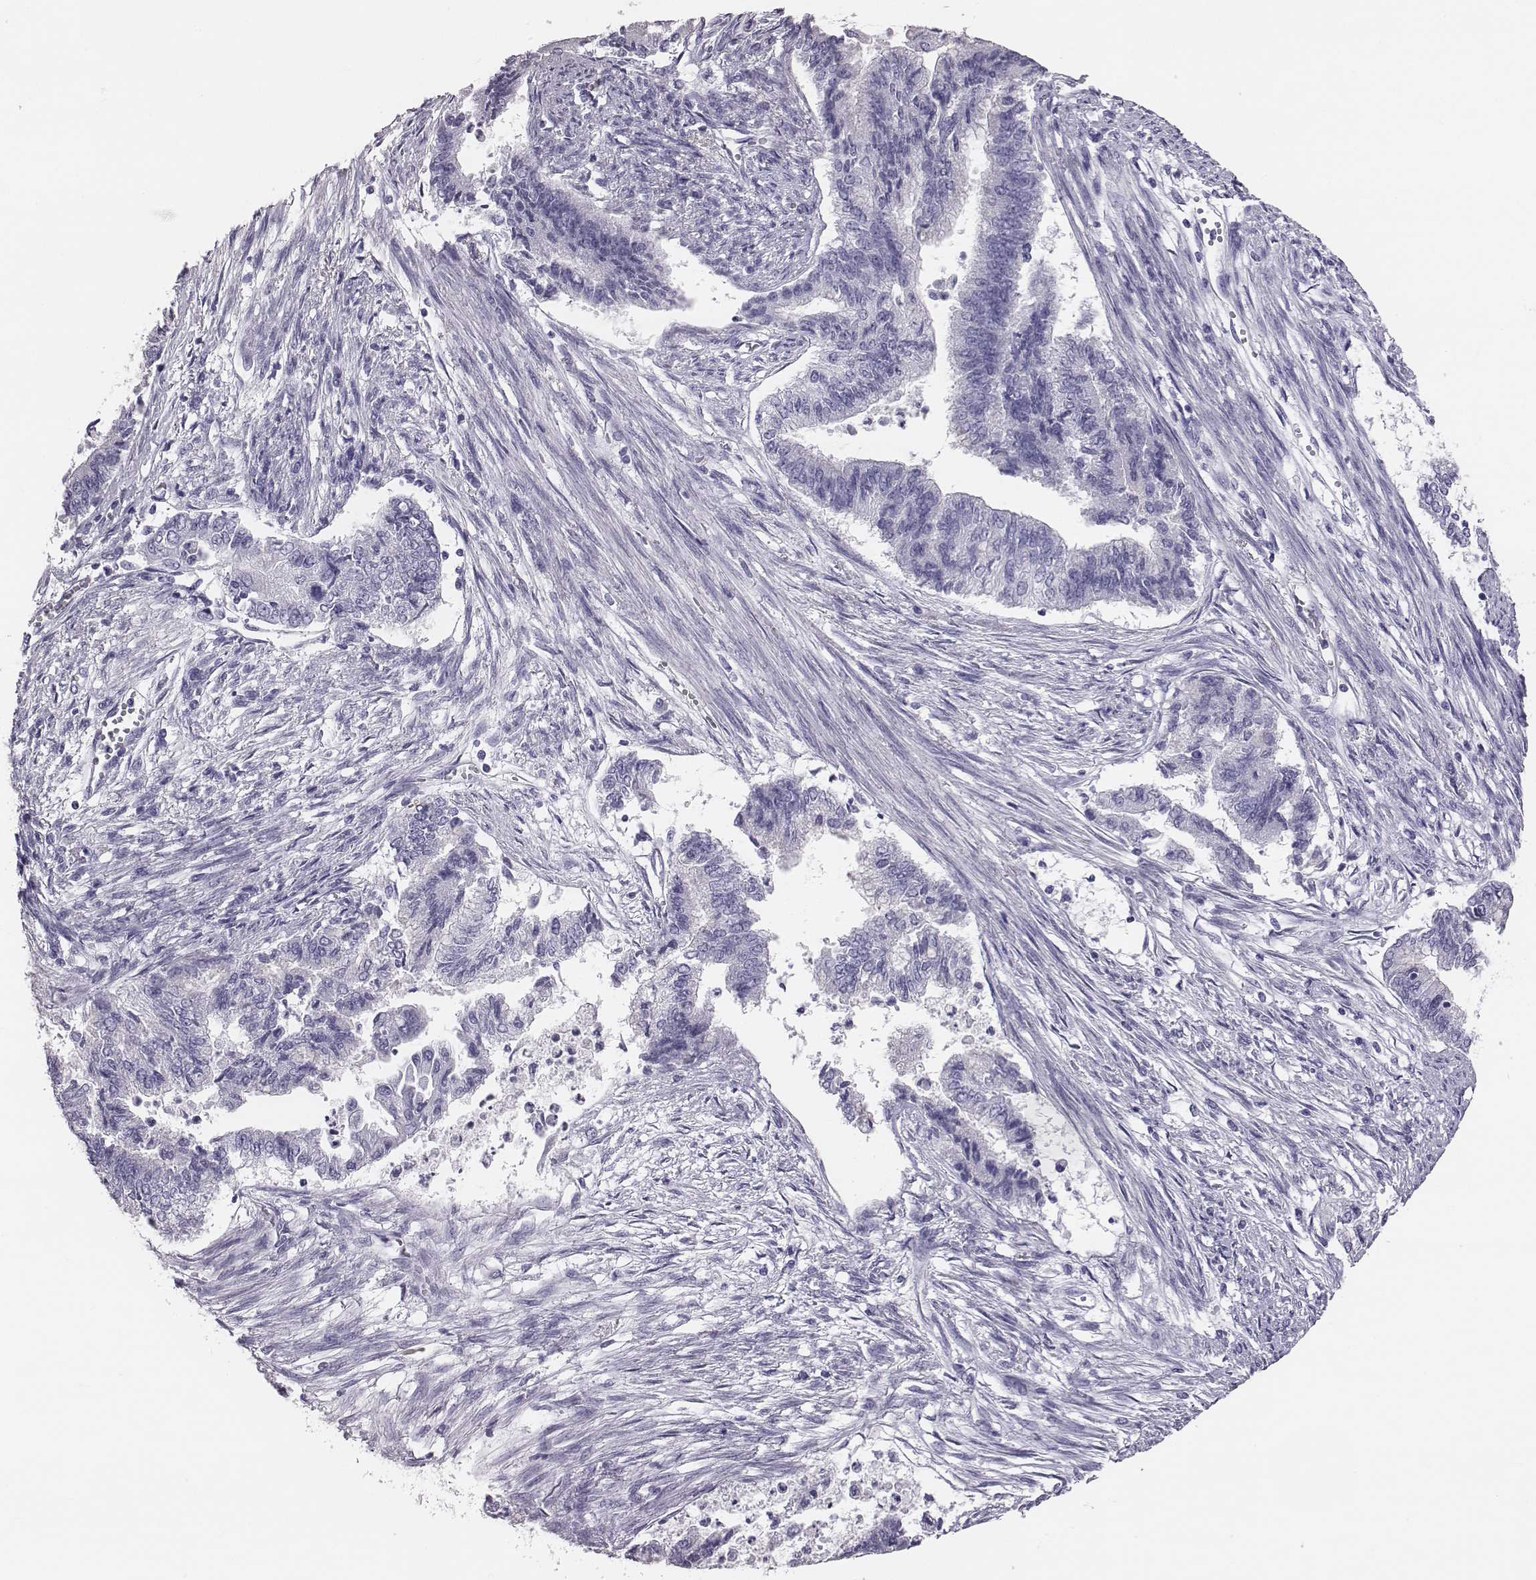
{"staining": {"intensity": "negative", "quantity": "none", "location": "none"}, "tissue": "endometrial cancer", "cell_type": "Tumor cells", "image_type": "cancer", "snomed": [{"axis": "morphology", "description": "Adenocarcinoma, NOS"}, {"axis": "topography", "description": "Endometrium"}], "caption": "Tumor cells are negative for brown protein staining in adenocarcinoma (endometrial).", "gene": "ACOD1", "patient": {"sex": "female", "age": 65}}